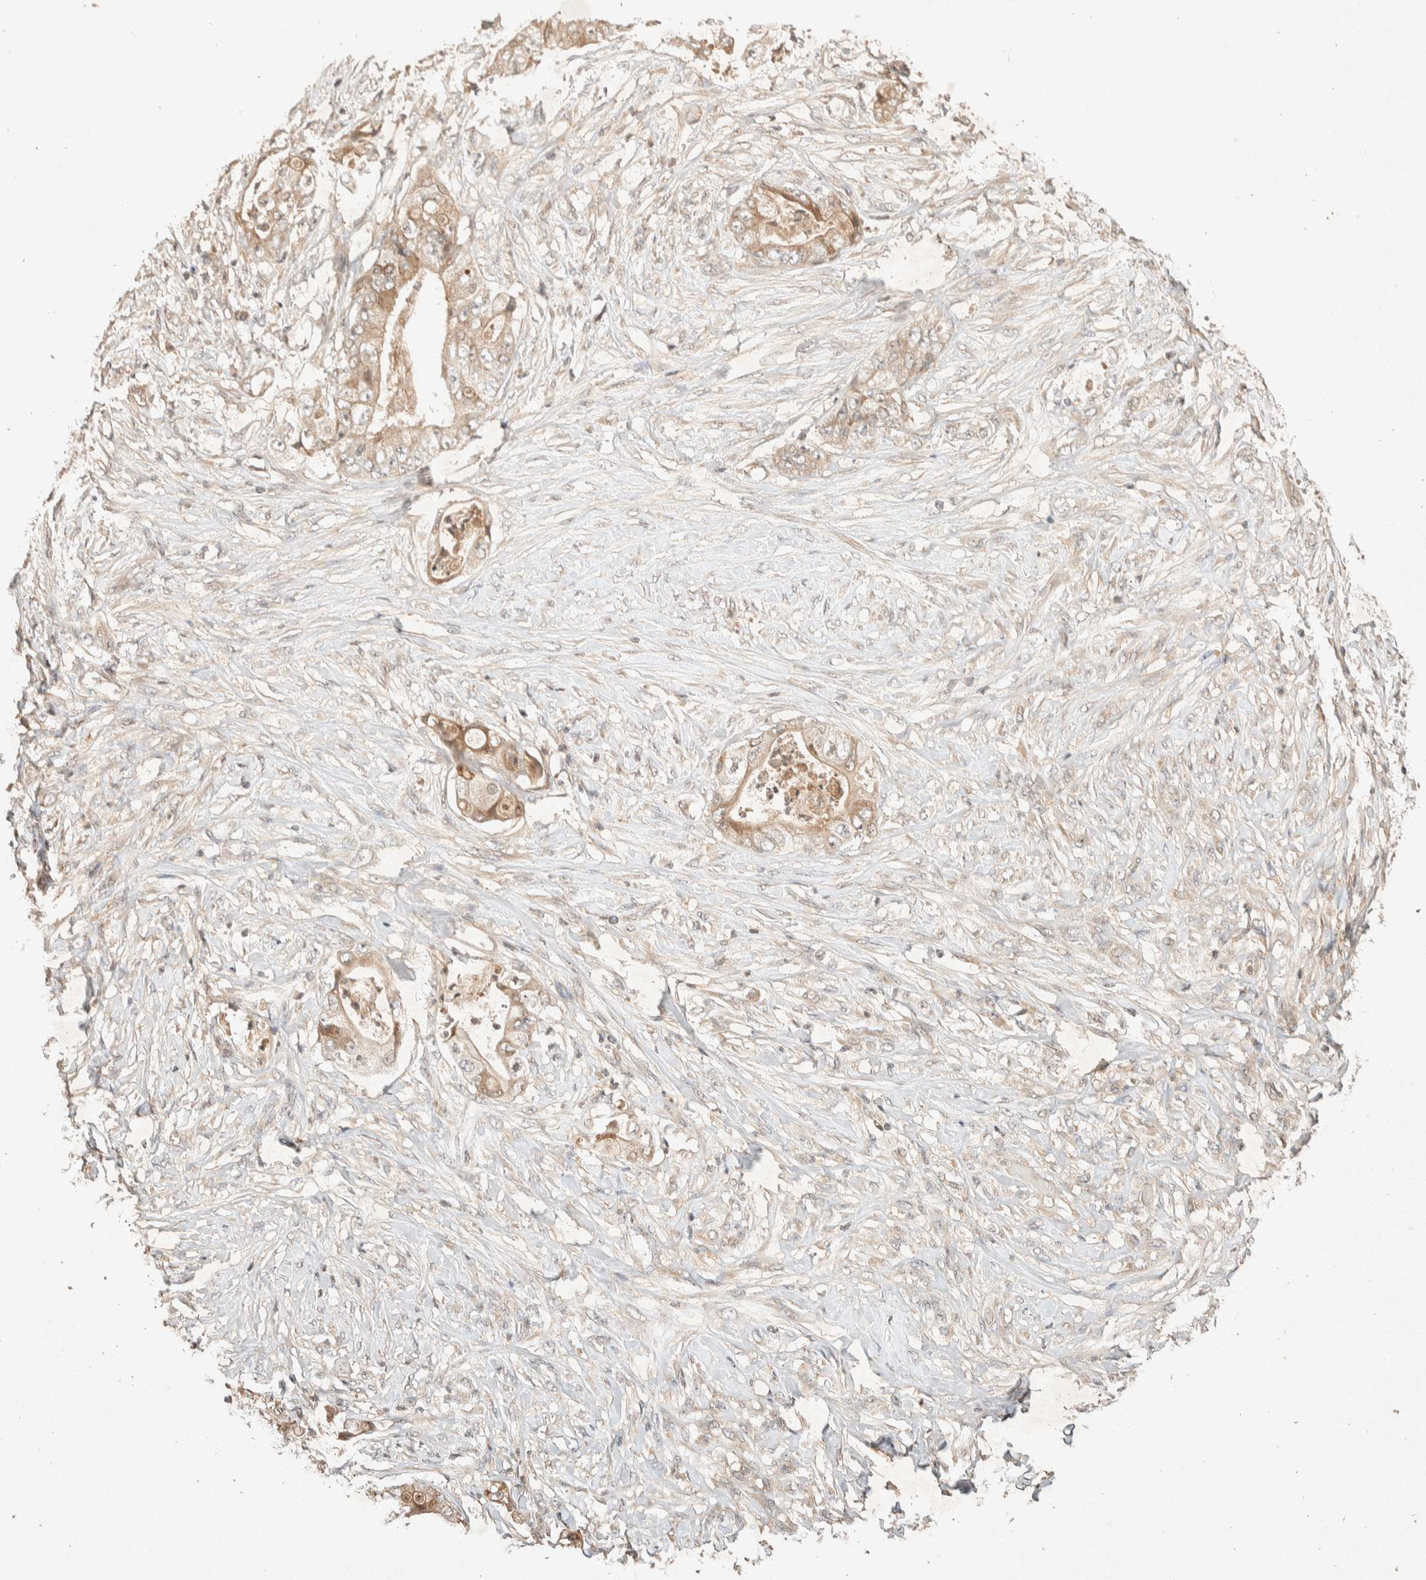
{"staining": {"intensity": "weak", "quantity": ">75%", "location": "cytoplasmic/membranous"}, "tissue": "stomach cancer", "cell_type": "Tumor cells", "image_type": "cancer", "snomed": [{"axis": "morphology", "description": "Adenocarcinoma, NOS"}, {"axis": "topography", "description": "Stomach"}], "caption": "Approximately >75% of tumor cells in stomach cancer reveal weak cytoplasmic/membranous protein positivity as visualized by brown immunohistochemical staining.", "gene": "THRA", "patient": {"sex": "female", "age": 73}}